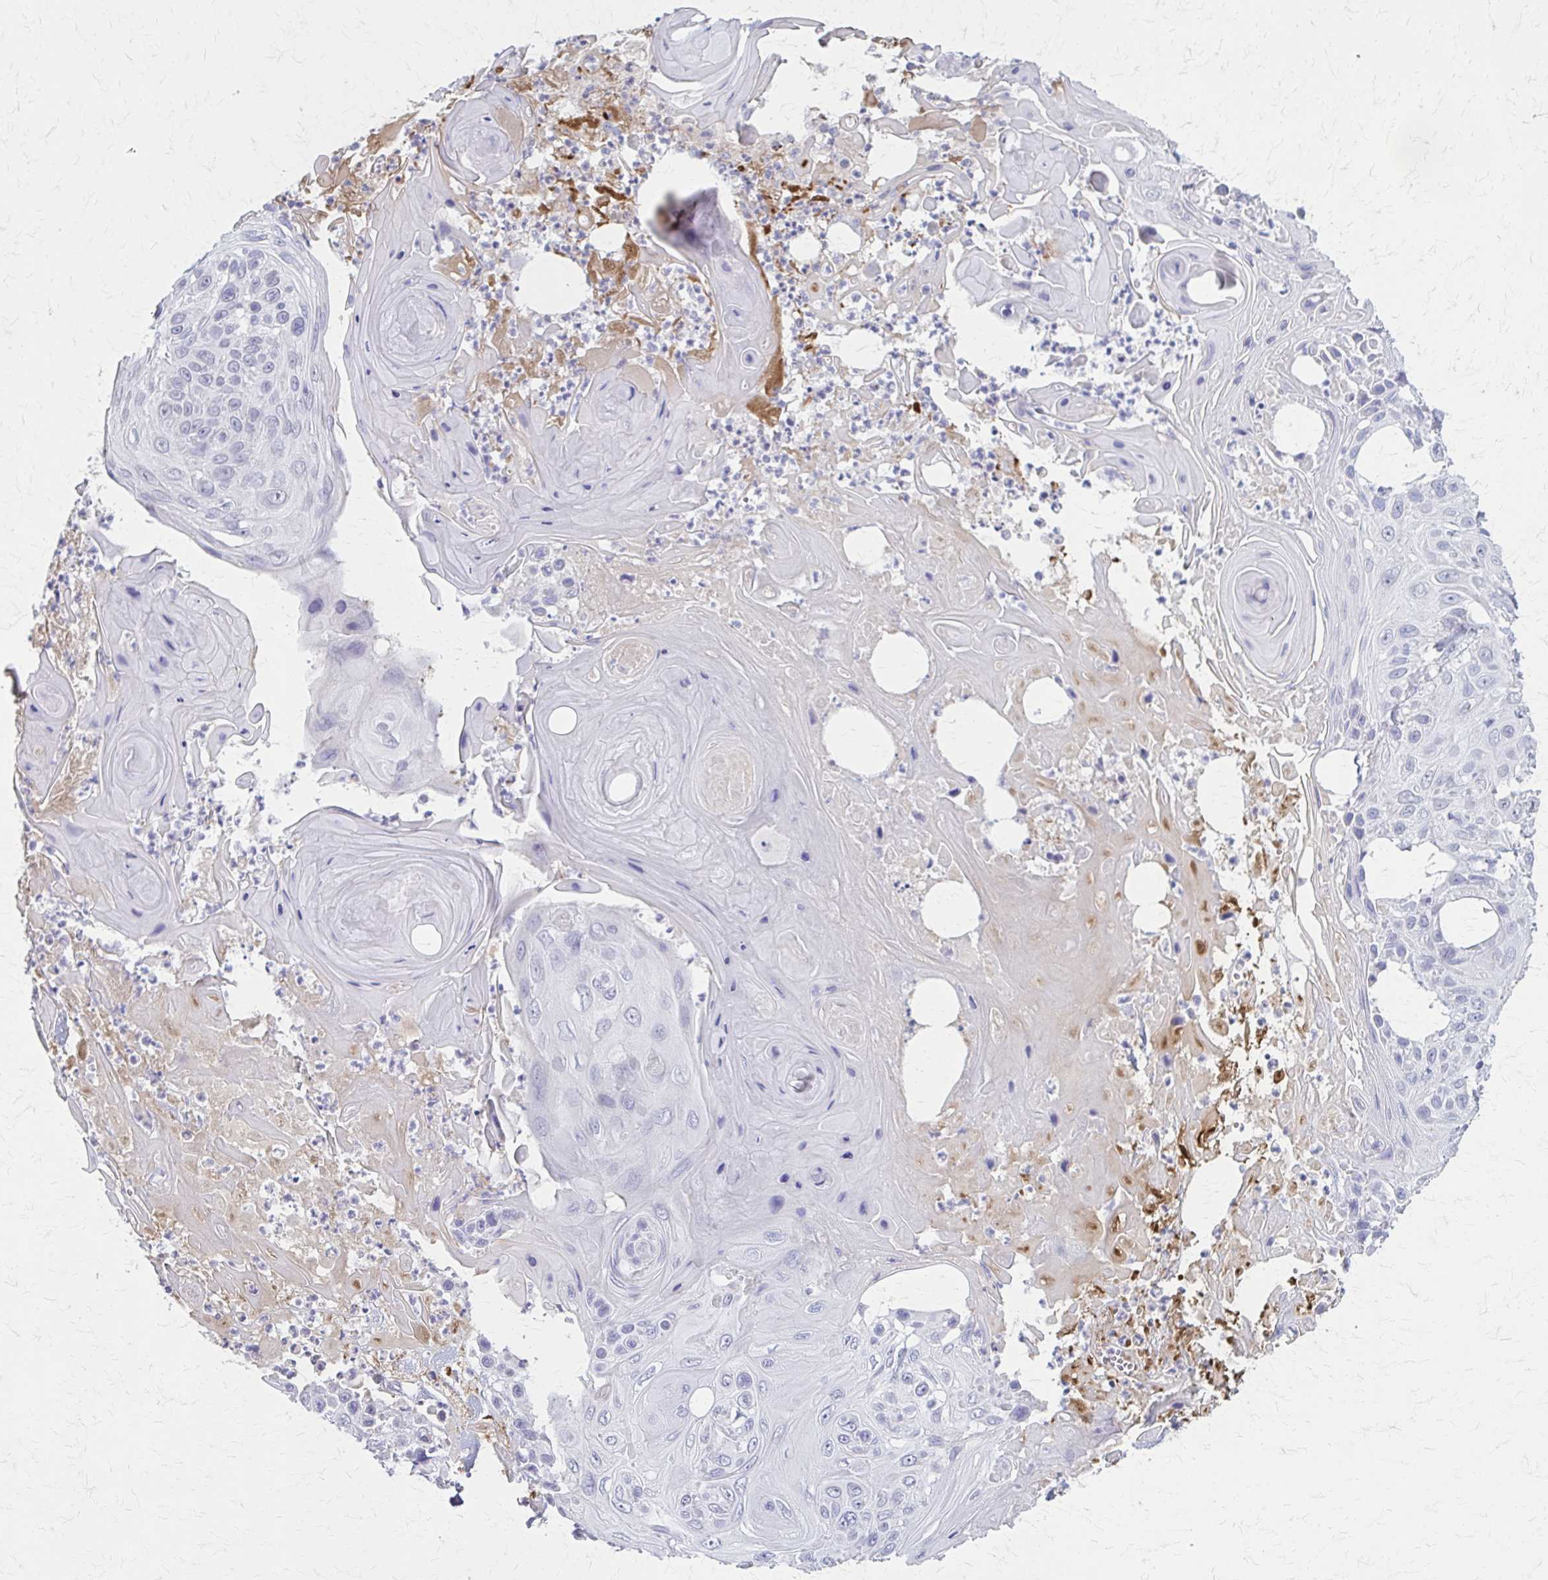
{"staining": {"intensity": "negative", "quantity": "none", "location": "none"}, "tissue": "skin cancer", "cell_type": "Tumor cells", "image_type": "cancer", "snomed": [{"axis": "morphology", "description": "Squamous cell carcinoma, NOS"}, {"axis": "topography", "description": "Skin"}], "caption": "The IHC histopathology image has no significant positivity in tumor cells of squamous cell carcinoma (skin) tissue.", "gene": "SERPIND1", "patient": {"sex": "male", "age": 82}}